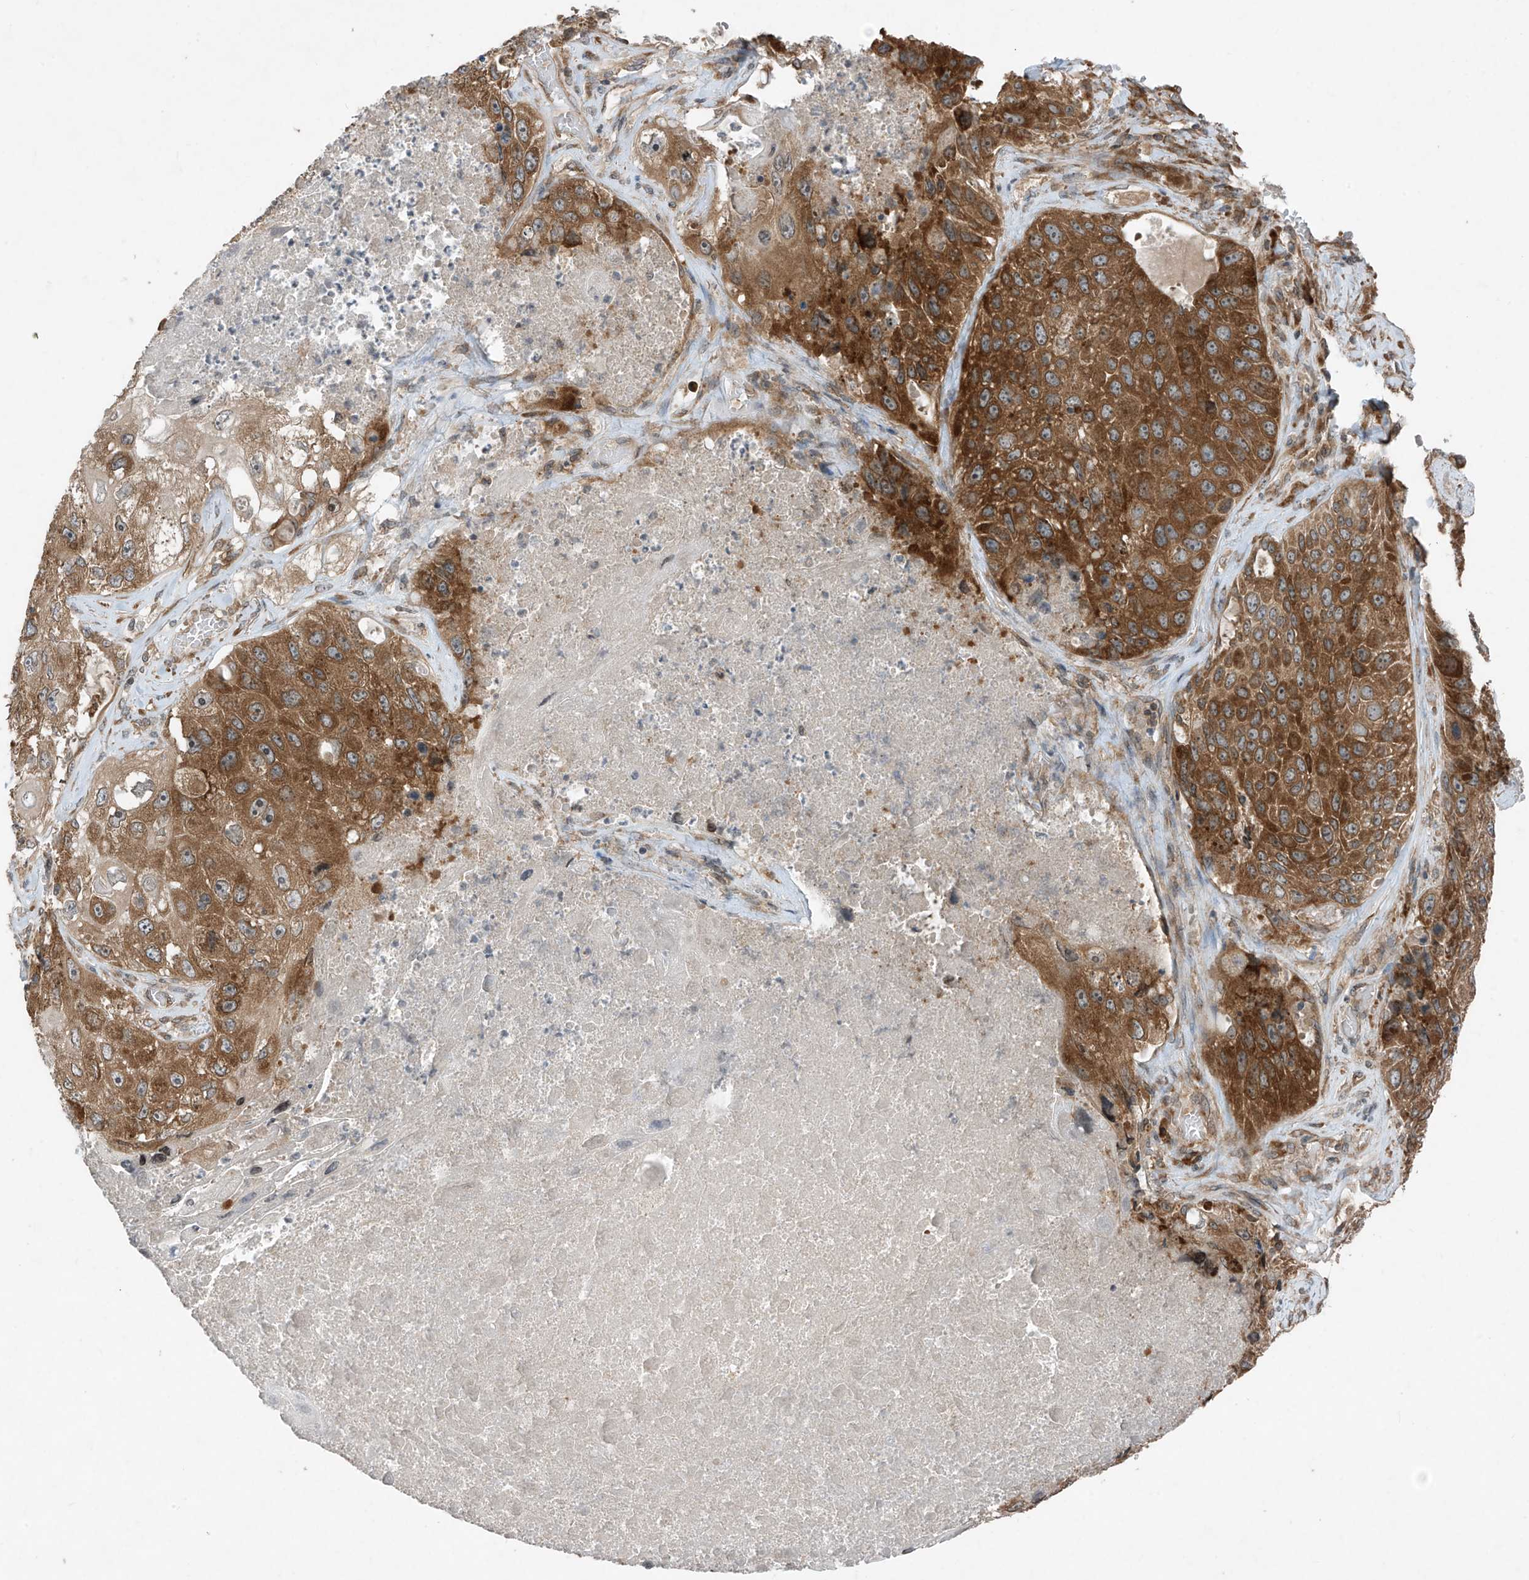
{"staining": {"intensity": "moderate", "quantity": ">75%", "location": "cytoplasmic/membranous"}, "tissue": "lung cancer", "cell_type": "Tumor cells", "image_type": "cancer", "snomed": [{"axis": "morphology", "description": "Squamous cell carcinoma, NOS"}, {"axis": "topography", "description": "Lung"}], "caption": "An immunohistochemistry (IHC) photomicrograph of tumor tissue is shown. Protein staining in brown shows moderate cytoplasmic/membranous positivity in lung squamous cell carcinoma within tumor cells. (Stains: DAB in brown, nuclei in blue, Microscopy: brightfield microscopy at high magnification).", "gene": "RPL34", "patient": {"sex": "male", "age": 61}}